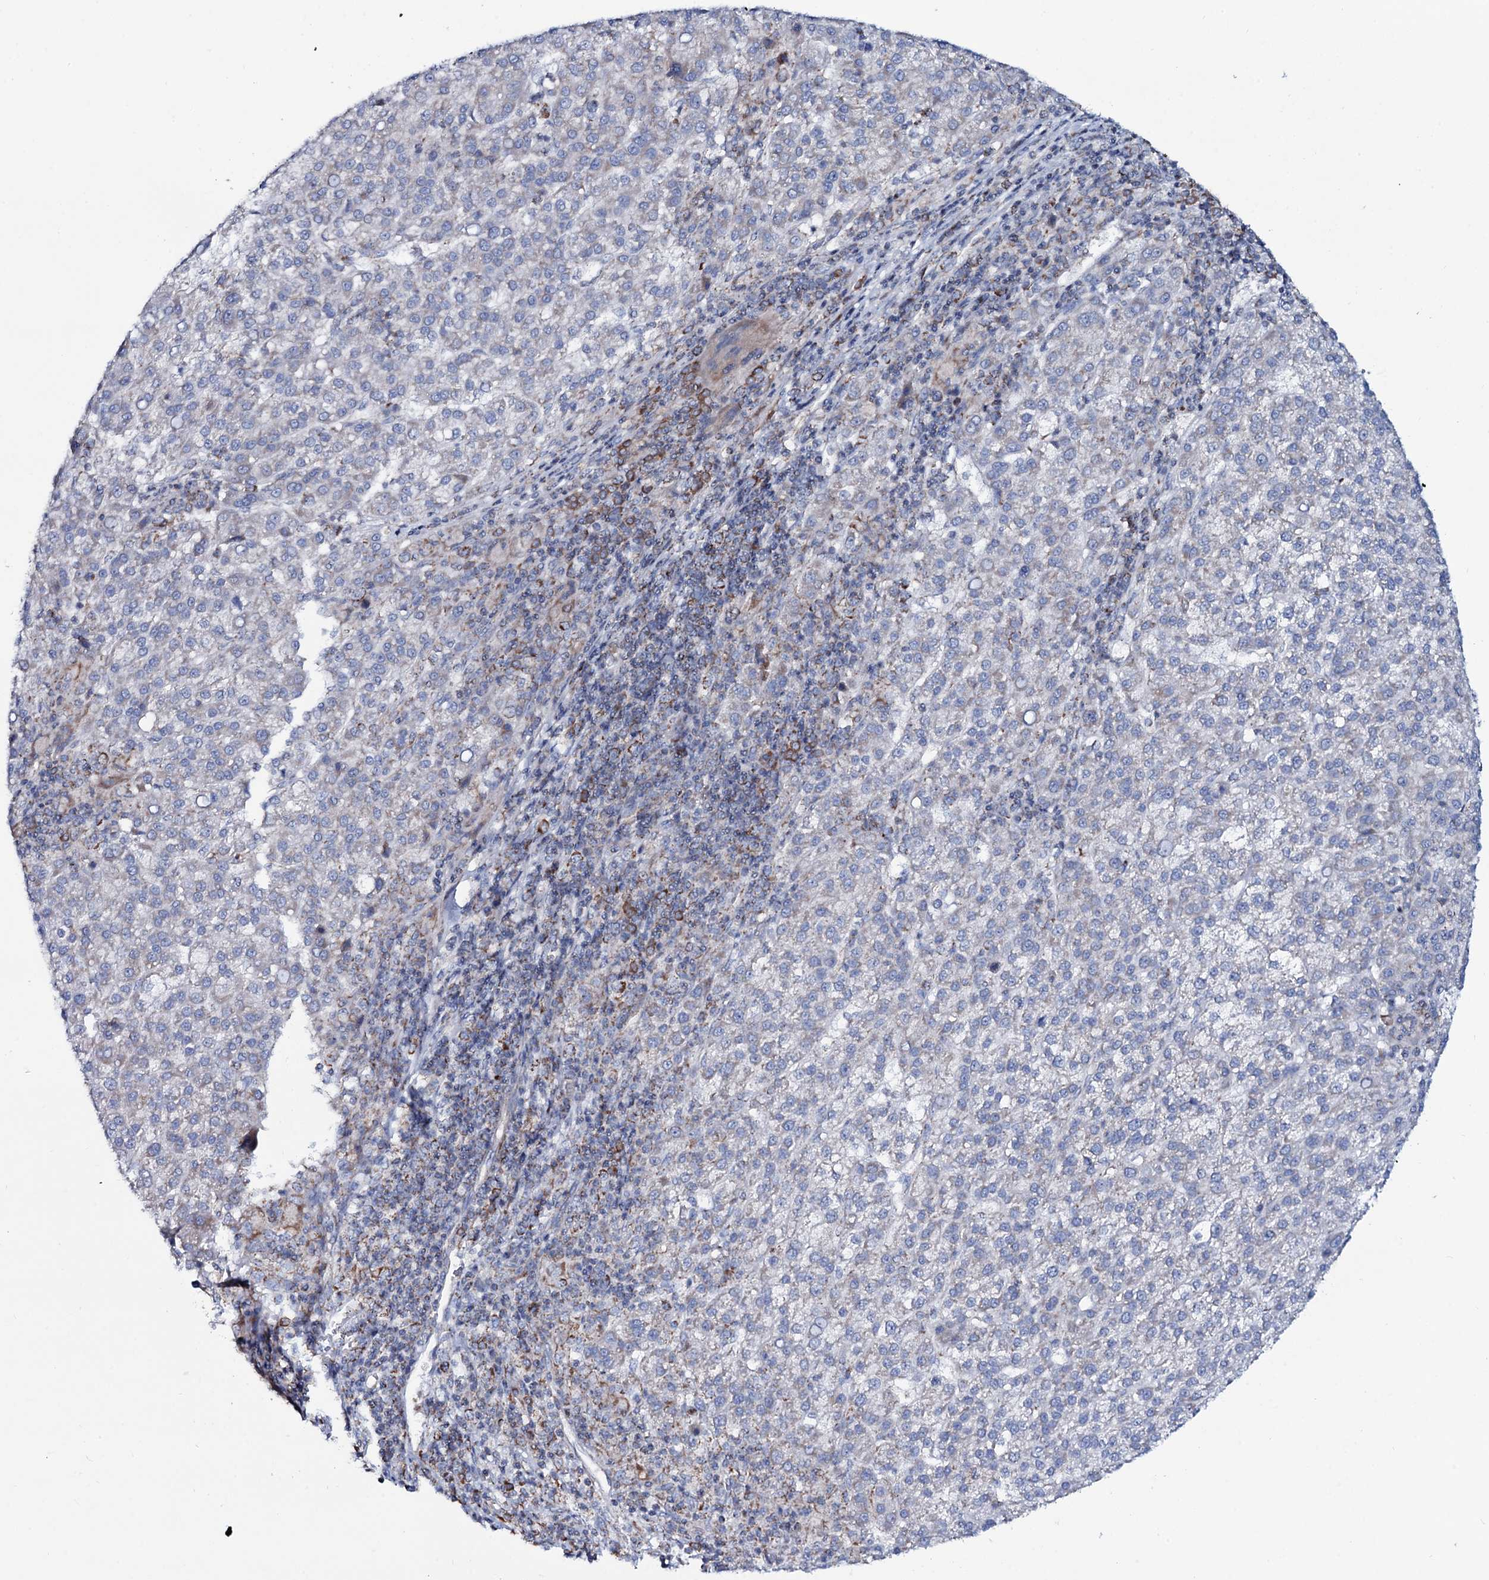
{"staining": {"intensity": "moderate", "quantity": "<25%", "location": "cytoplasmic/membranous"}, "tissue": "liver cancer", "cell_type": "Tumor cells", "image_type": "cancer", "snomed": [{"axis": "morphology", "description": "Carcinoma, Hepatocellular, NOS"}, {"axis": "topography", "description": "Liver"}], "caption": "Immunohistochemistry photomicrograph of human liver cancer (hepatocellular carcinoma) stained for a protein (brown), which shows low levels of moderate cytoplasmic/membranous positivity in about <25% of tumor cells.", "gene": "MRPS35", "patient": {"sex": "female", "age": 58}}